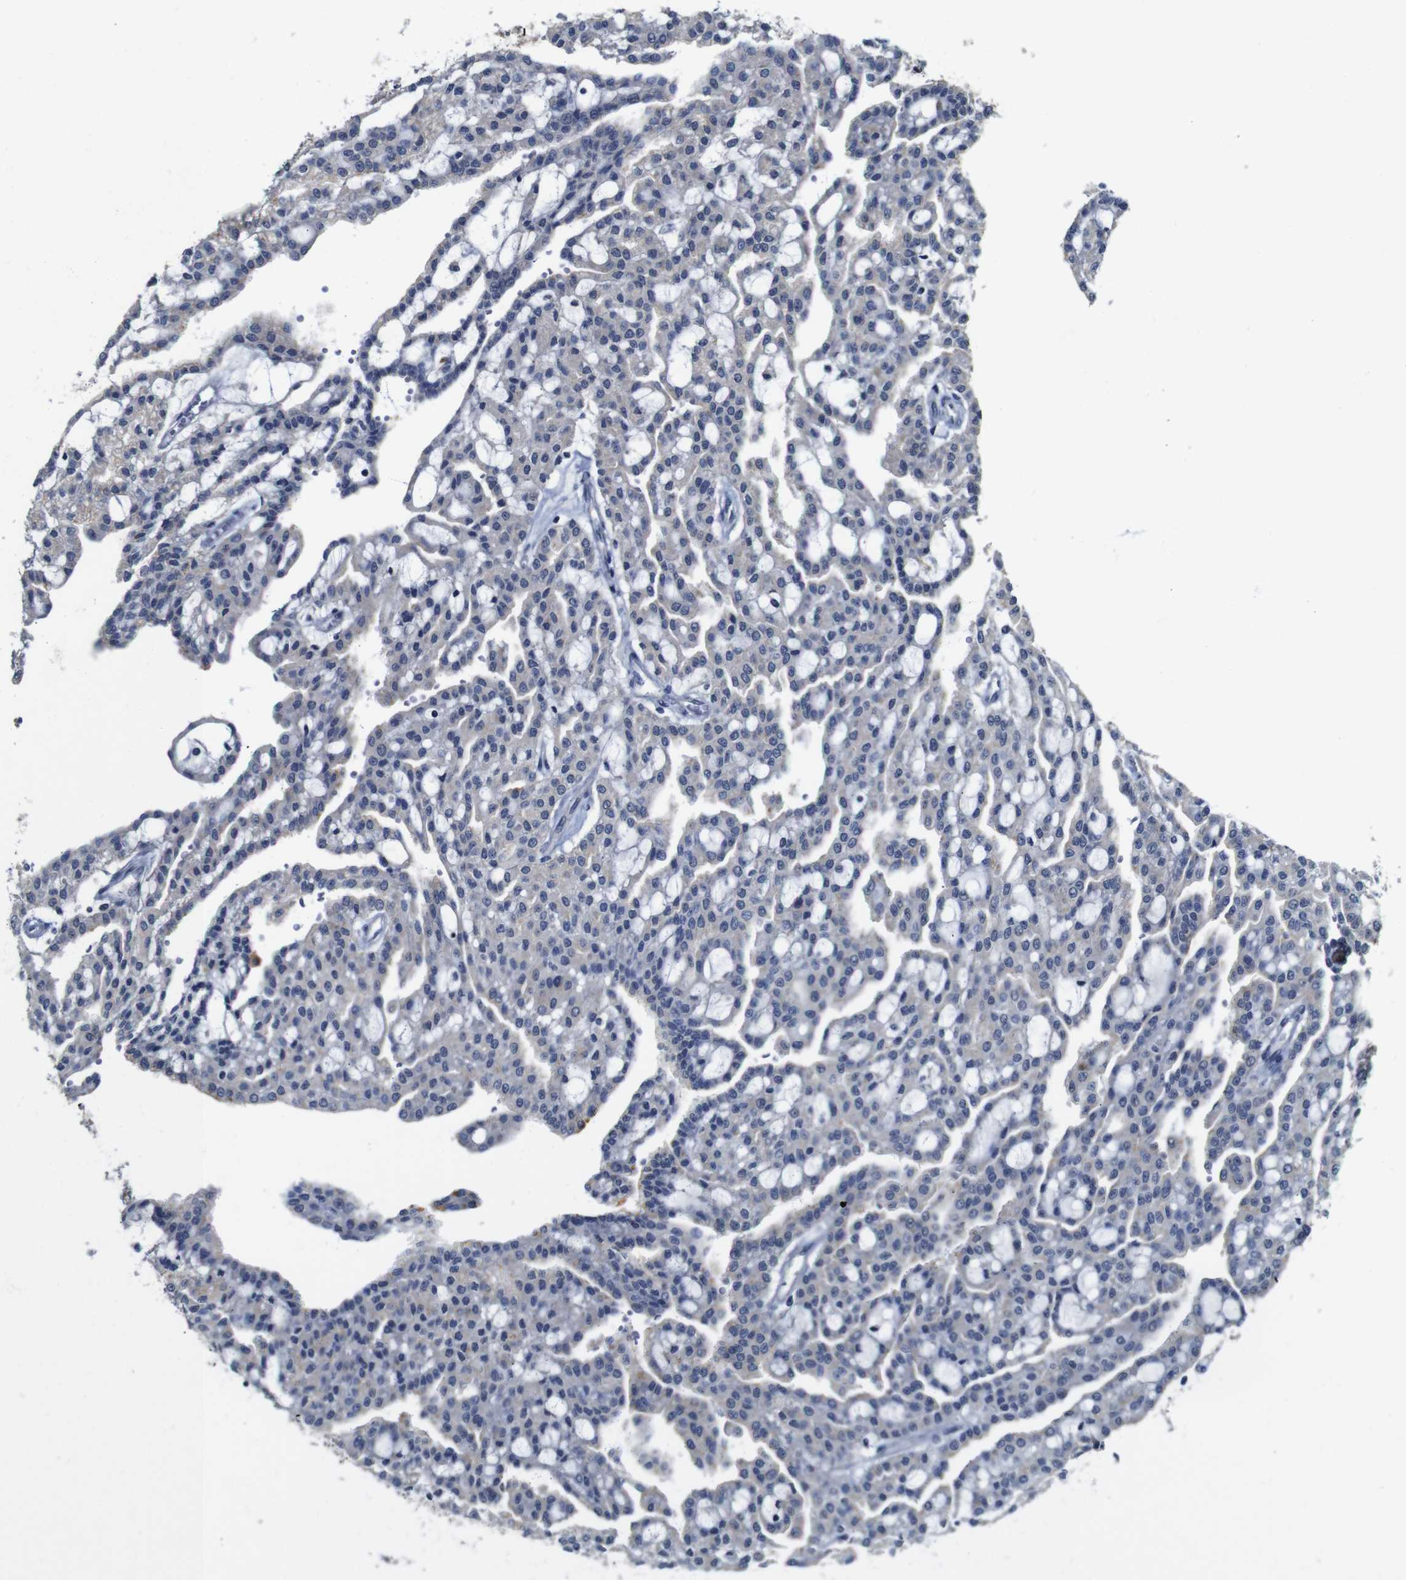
{"staining": {"intensity": "negative", "quantity": "none", "location": "none"}, "tissue": "renal cancer", "cell_type": "Tumor cells", "image_type": "cancer", "snomed": [{"axis": "morphology", "description": "Adenocarcinoma, NOS"}, {"axis": "topography", "description": "Kidney"}], "caption": "The immunohistochemistry (IHC) histopathology image has no significant expression in tumor cells of renal cancer tissue.", "gene": "NTRK3", "patient": {"sex": "male", "age": 63}}